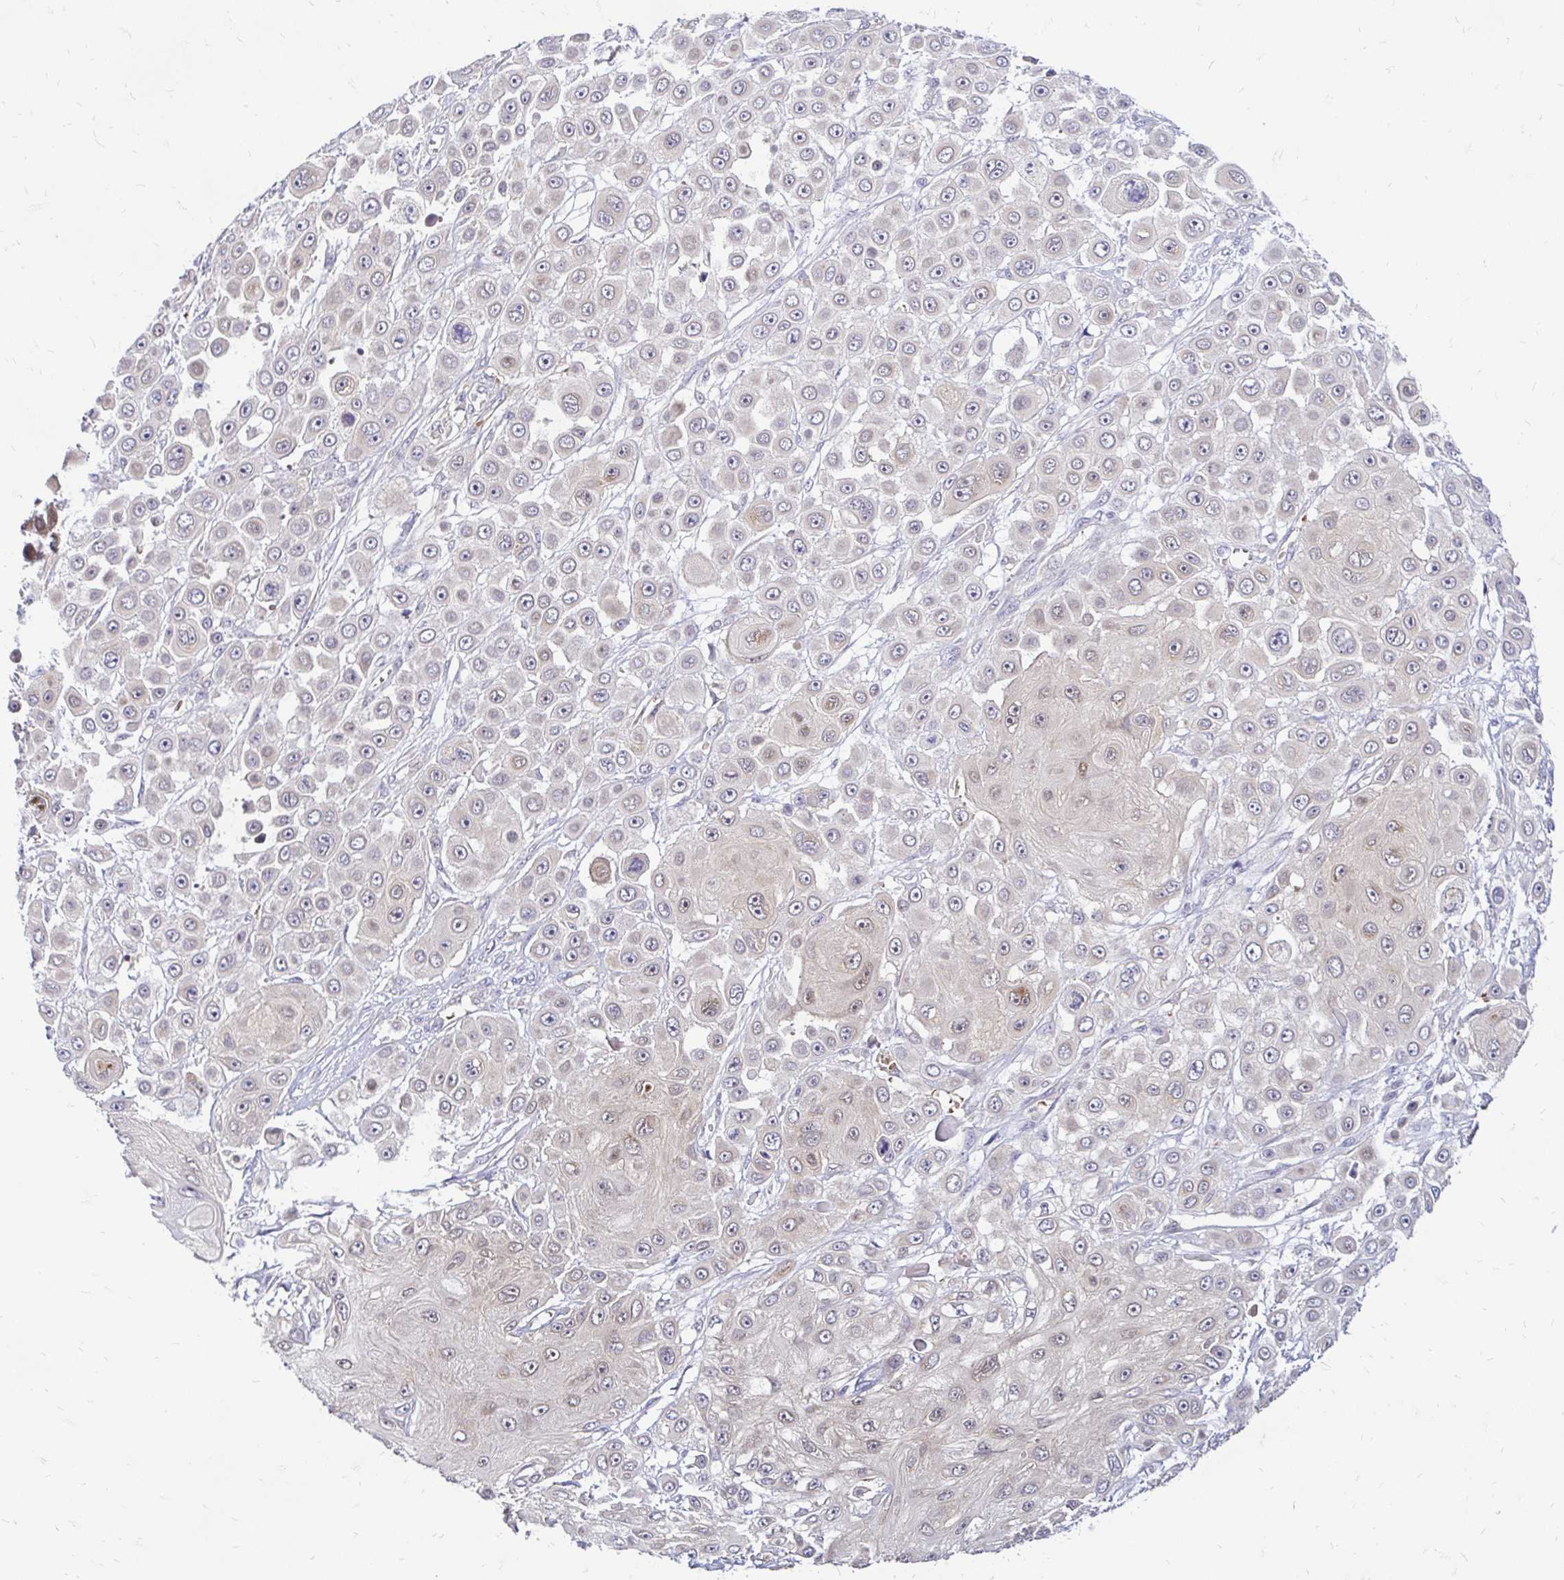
{"staining": {"intensity": "negative", "quantity": "none", "location": "none"}, "tissue": "skin cancer", "cell_type": "Tumor cells", "image_type": "cancer", "snomed": [{"axis": "morphology", "description": "Squamous cell carcinoma, NOS"}, {"axis": "topography", "description": "Skin"}], "caption": "A micrograph of human skin cancer (squamous cell carcinoma) is negative for staining in tumor cells. (DAB (3,3'-diaminobenzidine) immunohistochemistry, high magnification).", "gene": "ARHGEF37", "patient": {"sex": "male", "age": 67}}